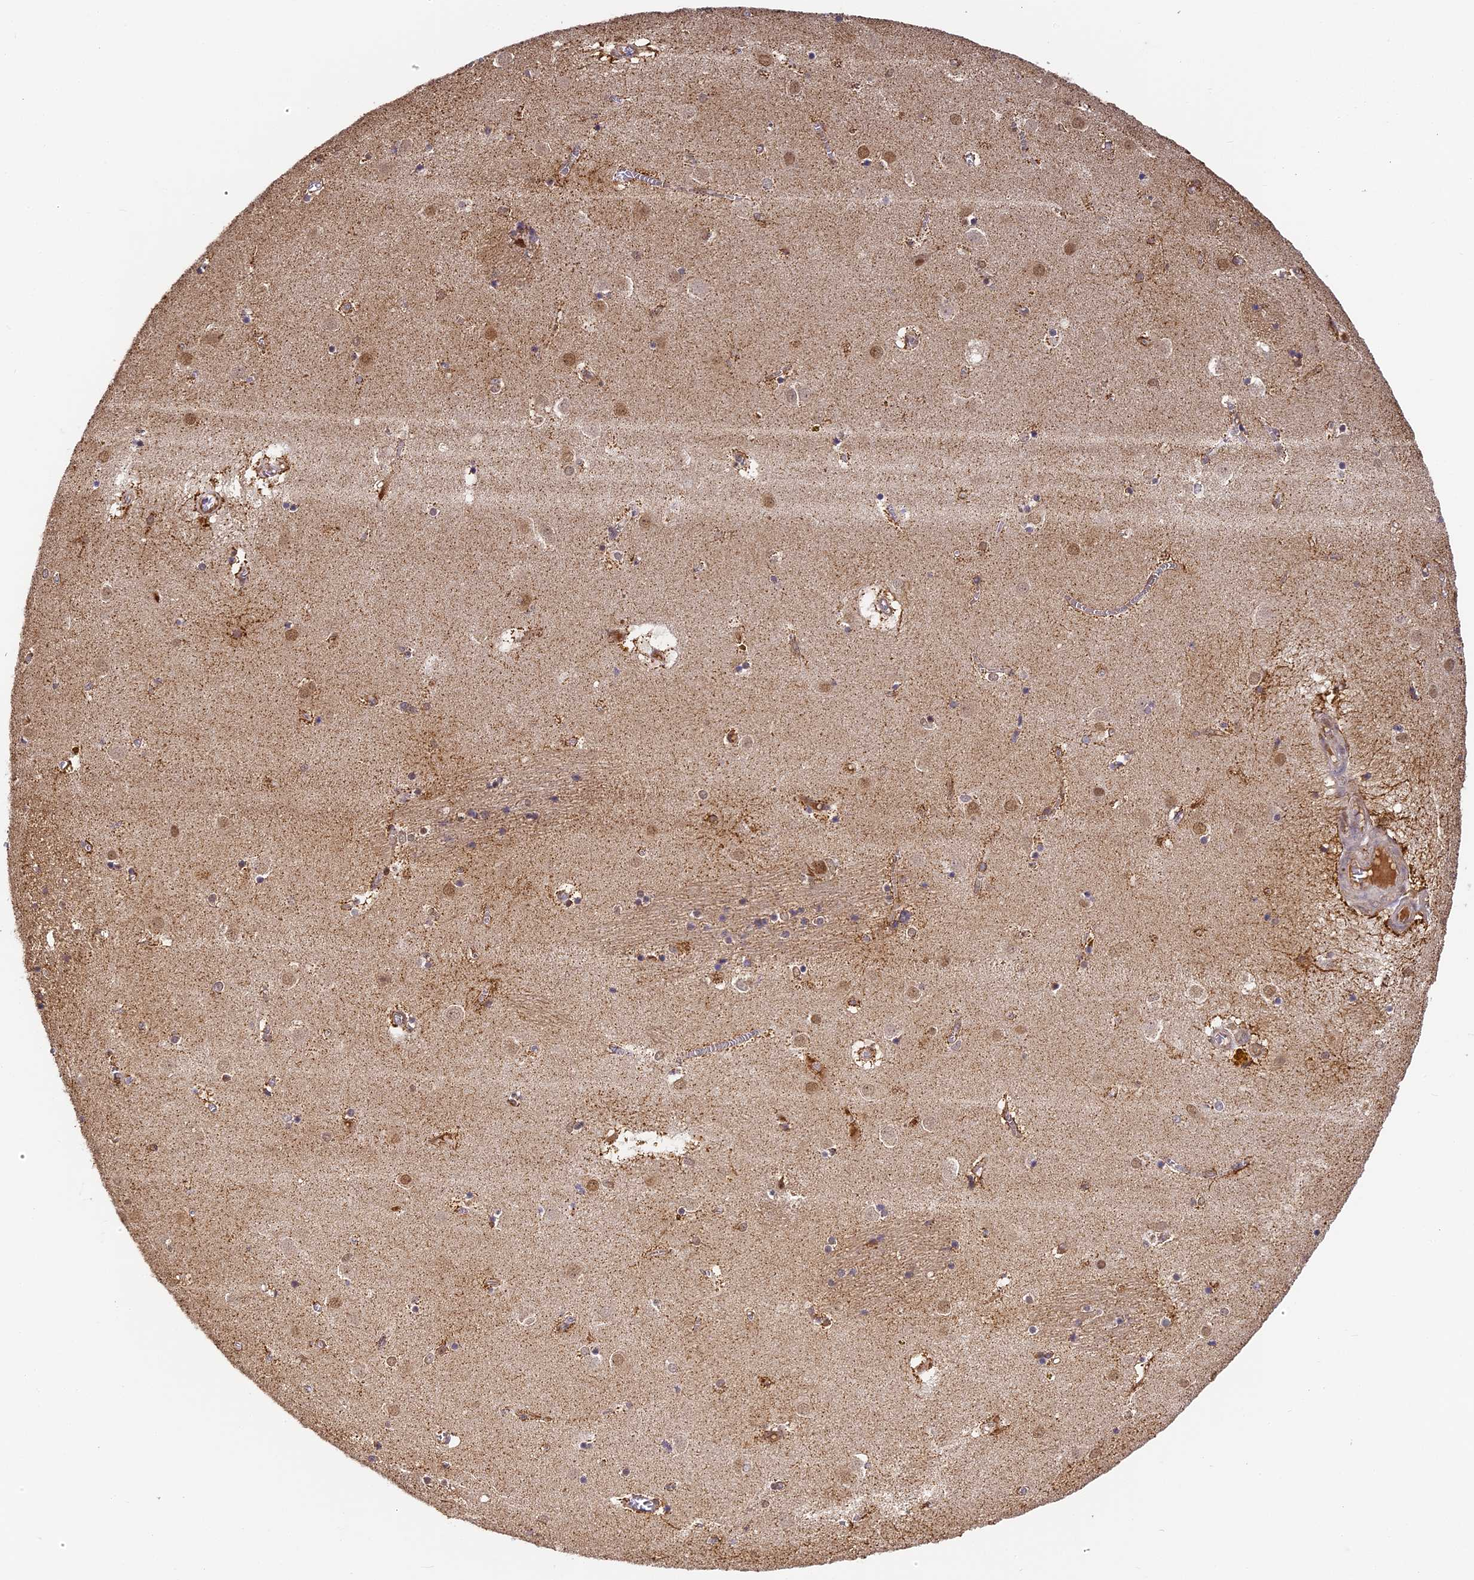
{"staining": {"intensity": "moderate", "quantity": "<25%", "location": "cytoplasmic/membranous,nuclear"}, "tissue": "caudate", "cell_type": "Glial cells", "image_type": "normal", "snomed": [{"axis": "morphology", "description": "Normal tissue, NOS"}, {"axis": "topography", "description": "Lateral ventricle wall"}], "caption": "Brown immunohistochemical staining in unremarkable human caudate displays moderate cytoplasmic/membranous,nuclear staining in approximately <25% of glial cells. The staining is performed using DAB brown chromogen to label protein expression. The nuclei are counter-stained blue using hematoxylin.", "gene": "ENSG00000268870", "patient": {"sex": "male", "age": 70}}